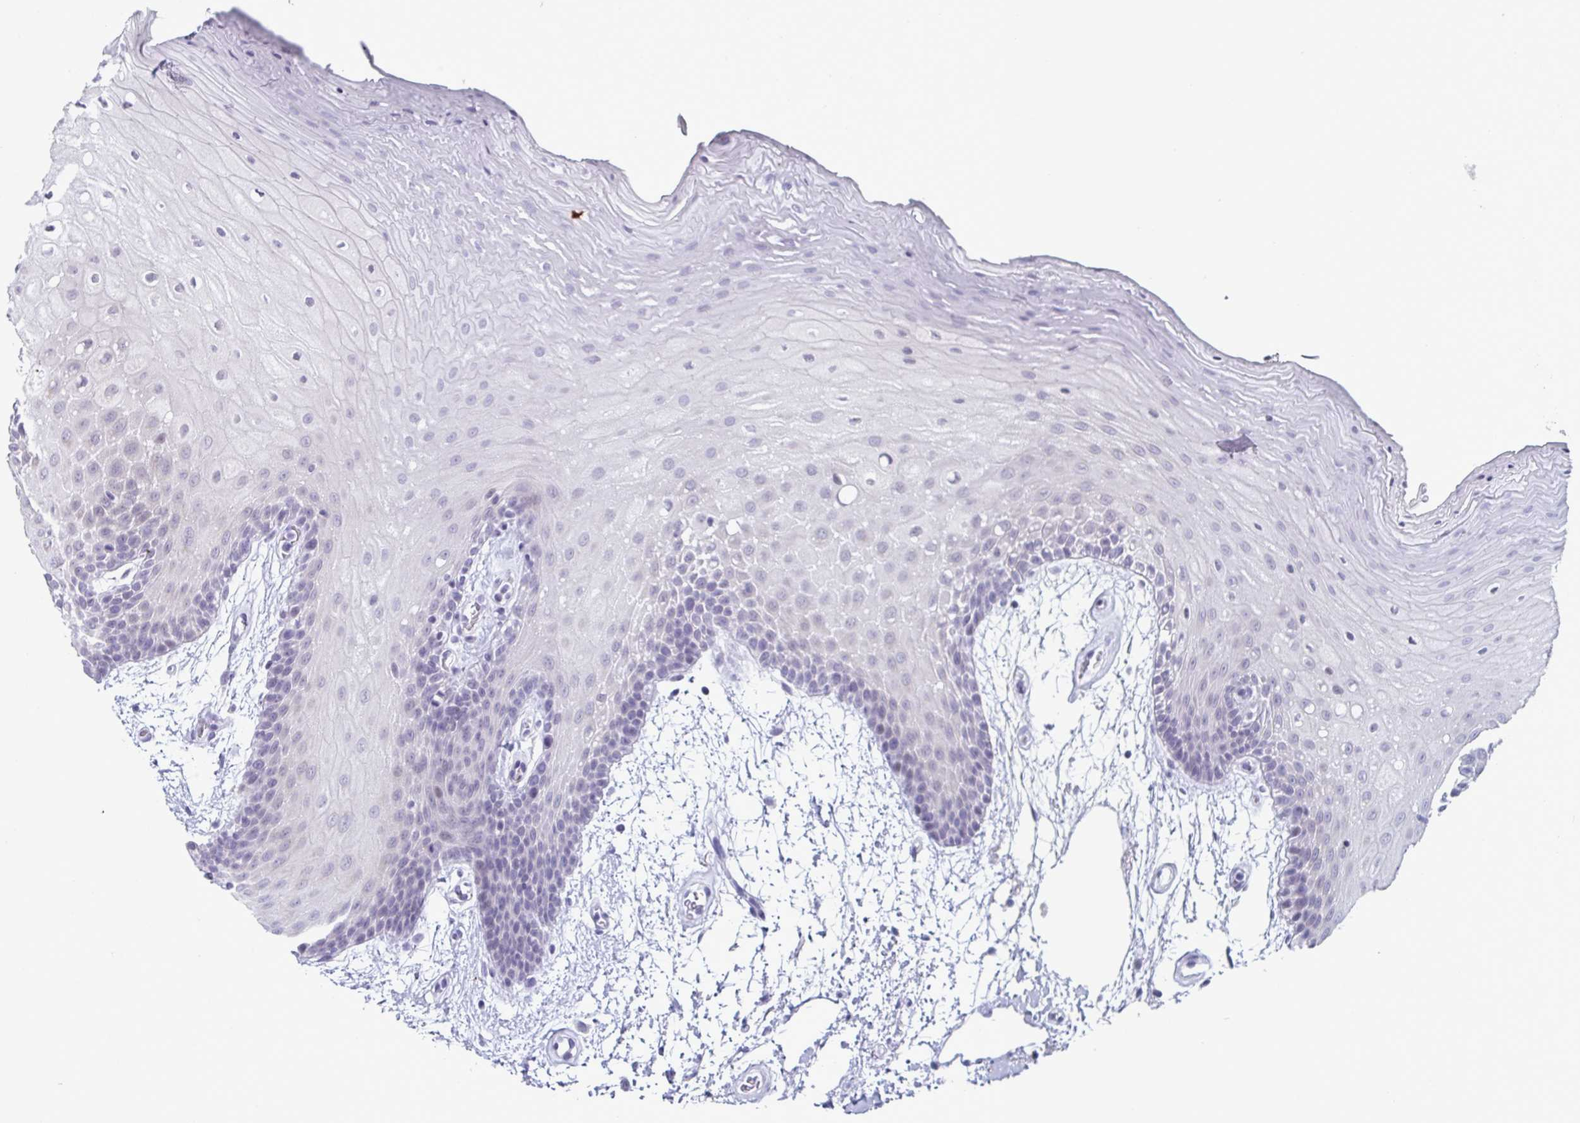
{"staining": {"intensity": "negative", "quantity": "none", "location": "none"}, "tissue": "oral mucosa", "cell_type": "Squamous epithelial cells", "image_type": "normal", "snomed": [{"axis": "morphology", "description": "Normal tissue, NOS"}, {"axis": "morphology", "description": "Squamous cell carcinoma, NOS"}, {"axis": "topography", "description": "Oral tissue"}, {"axis": "topography", "description": "Tounge, NOS"}, {"axis": "topography", "description": "Head-Neck"}], "caption": "An immunohistochemistry (IHC) micrograph of benign oral mucosa is shown. There is no staining in squamous epithelial cells of oral mucosa.", "gene": "VSIG10L", "patient": {"sex": "male", "age": 62}}